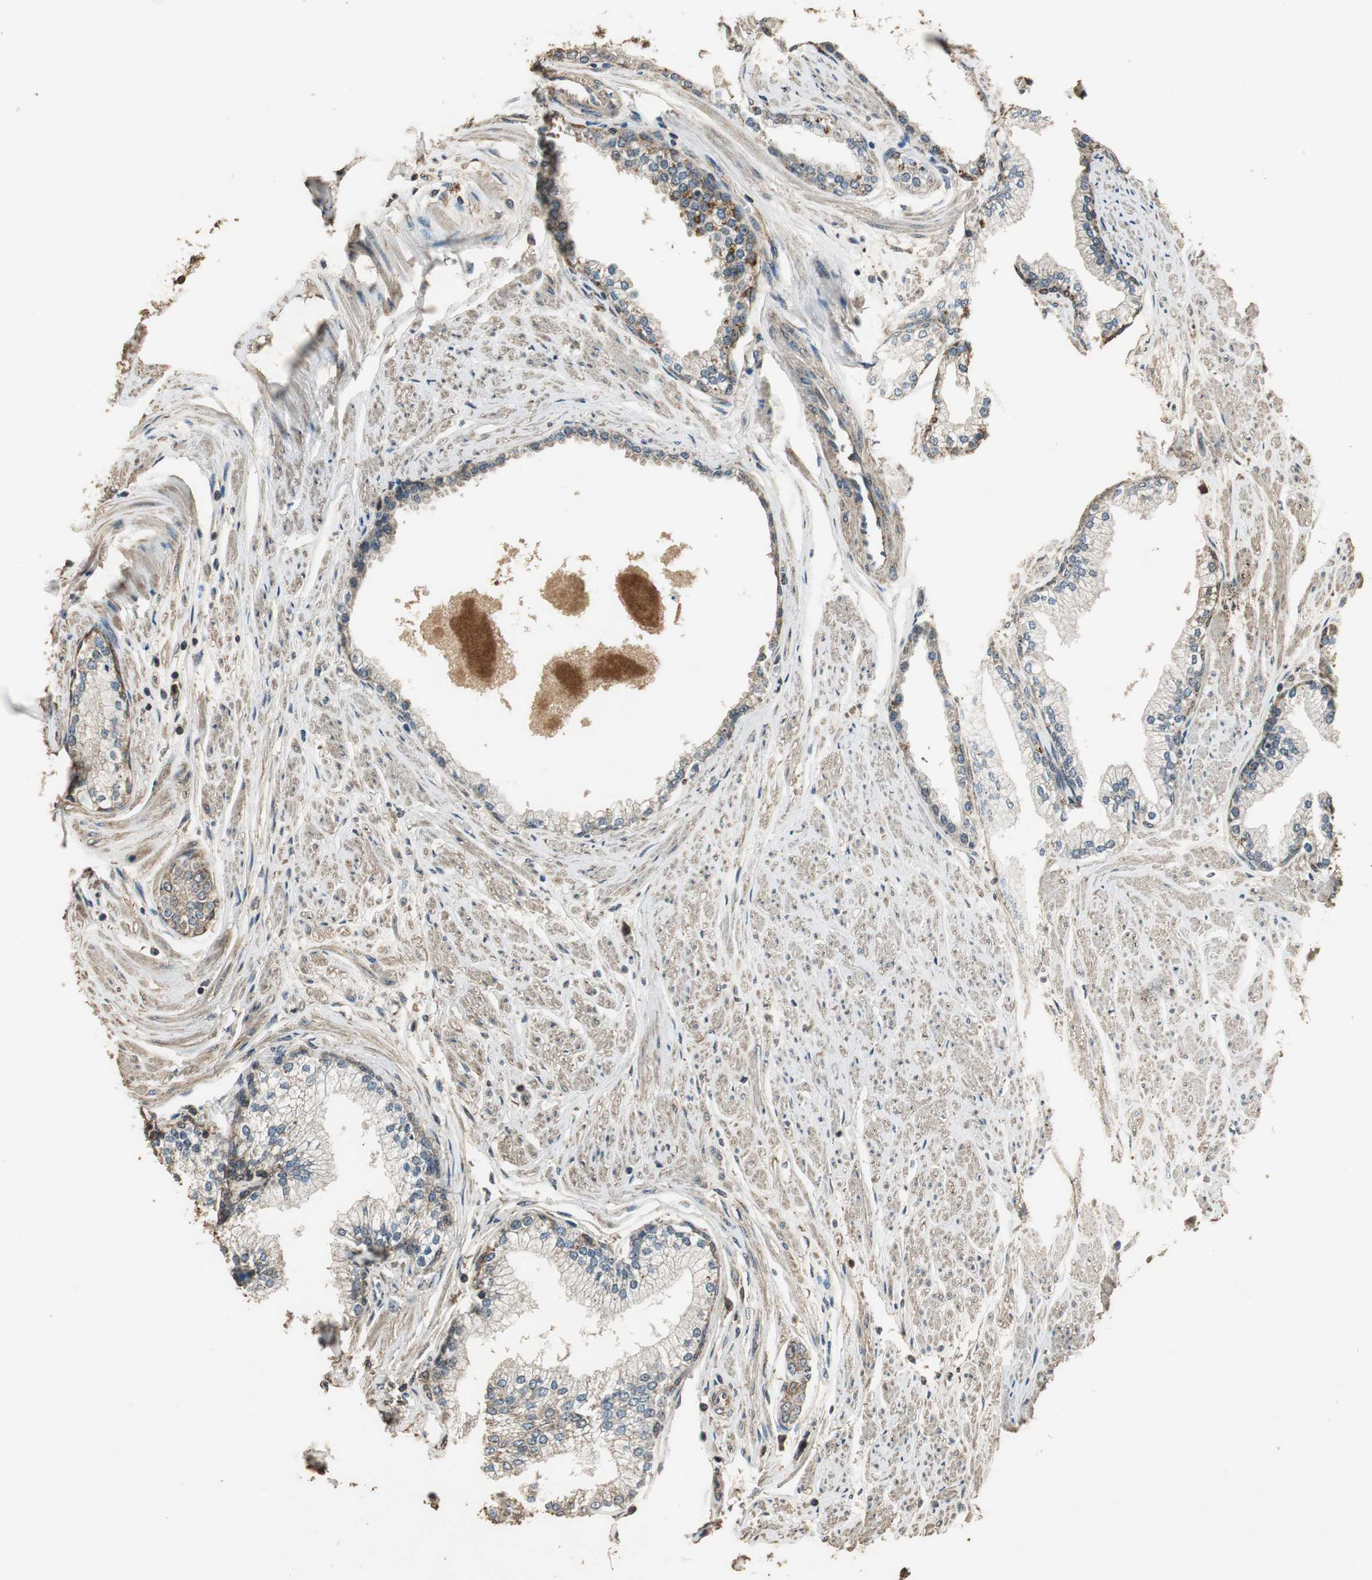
{"staining": {"intensity": "moderate", "quantity": ">75%", "location": "cytoplasmic/membranous"}, "tissue": "prostate", "cell_type": "Glandular cells", "image_type": "normal", "snomed": [{"axis": "morphology", "description": "Normal tissue, NOS"}, {"axis": "topography", "description": "Prostate"}], "caption": "Immunohistochemistry (IHC) of unremarkable prostate exhibits medium levels of moderate cytoplasmic/membranous positivity in approximately >75% of glandular cells. (DAB (3,3'-diaminobenzidine) IHC, brown staining for protein, blue staining for nuclei).", "gene": "TMPRSS4", "patient": {"sex": "male", "age": 64}}